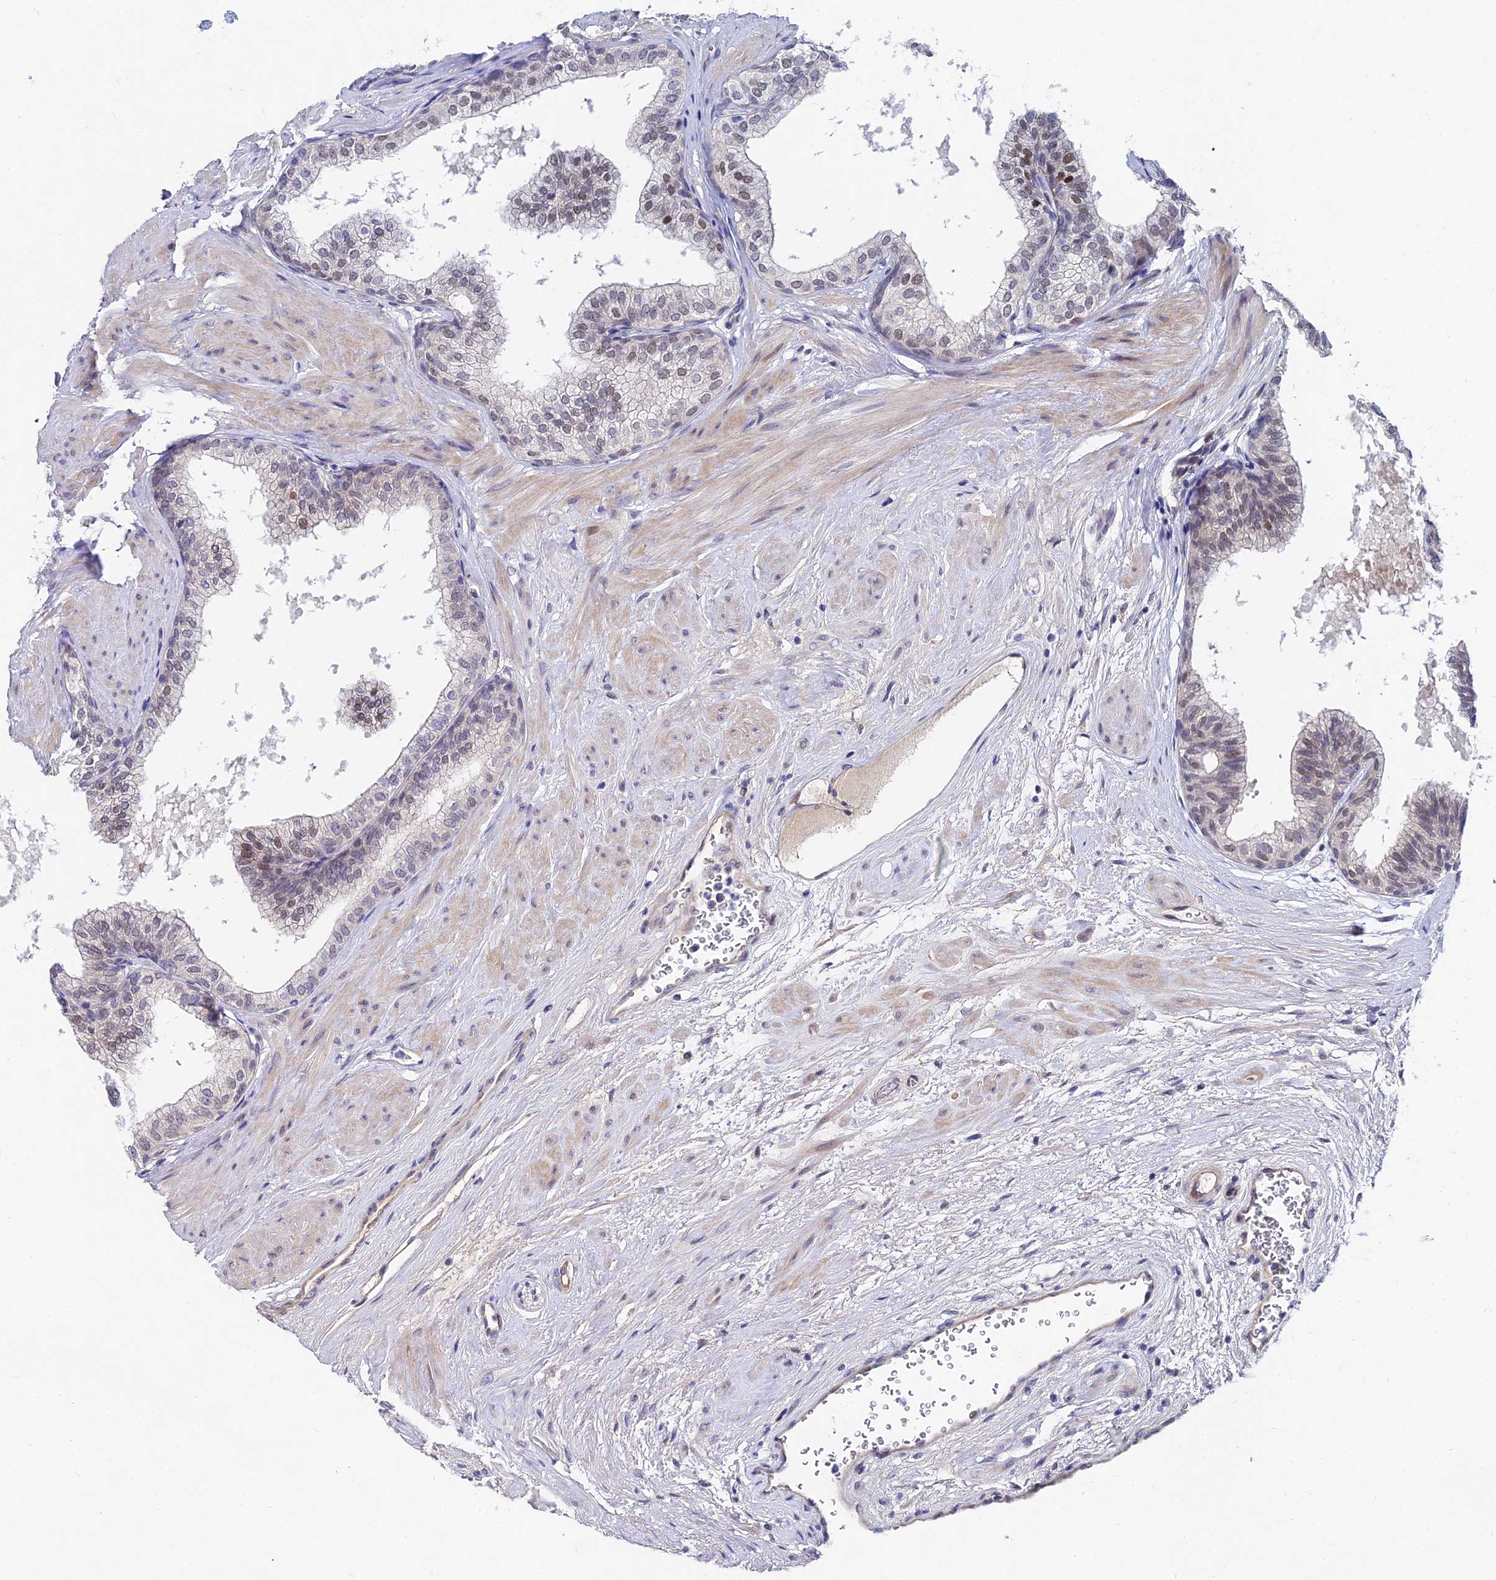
{"staining": {"intensity": "weak", "quantity": "25%-75%", "location": "nuclear"}, "tissue": "prostate", "cell_type": "Glandular cells", "image_type": "normal", "snomed": [{"axis": "morphology", "description": "Normal tissue, NOS"}, {"axis": "topography", "description": "Prostate"}], "caption": "Prostate stained with IHC reveals weak nuclear positivity in approximately 25%-75% of glandular cells.", "gene": "TRIM24", "patient": {"sex": "male", "age": 60}}